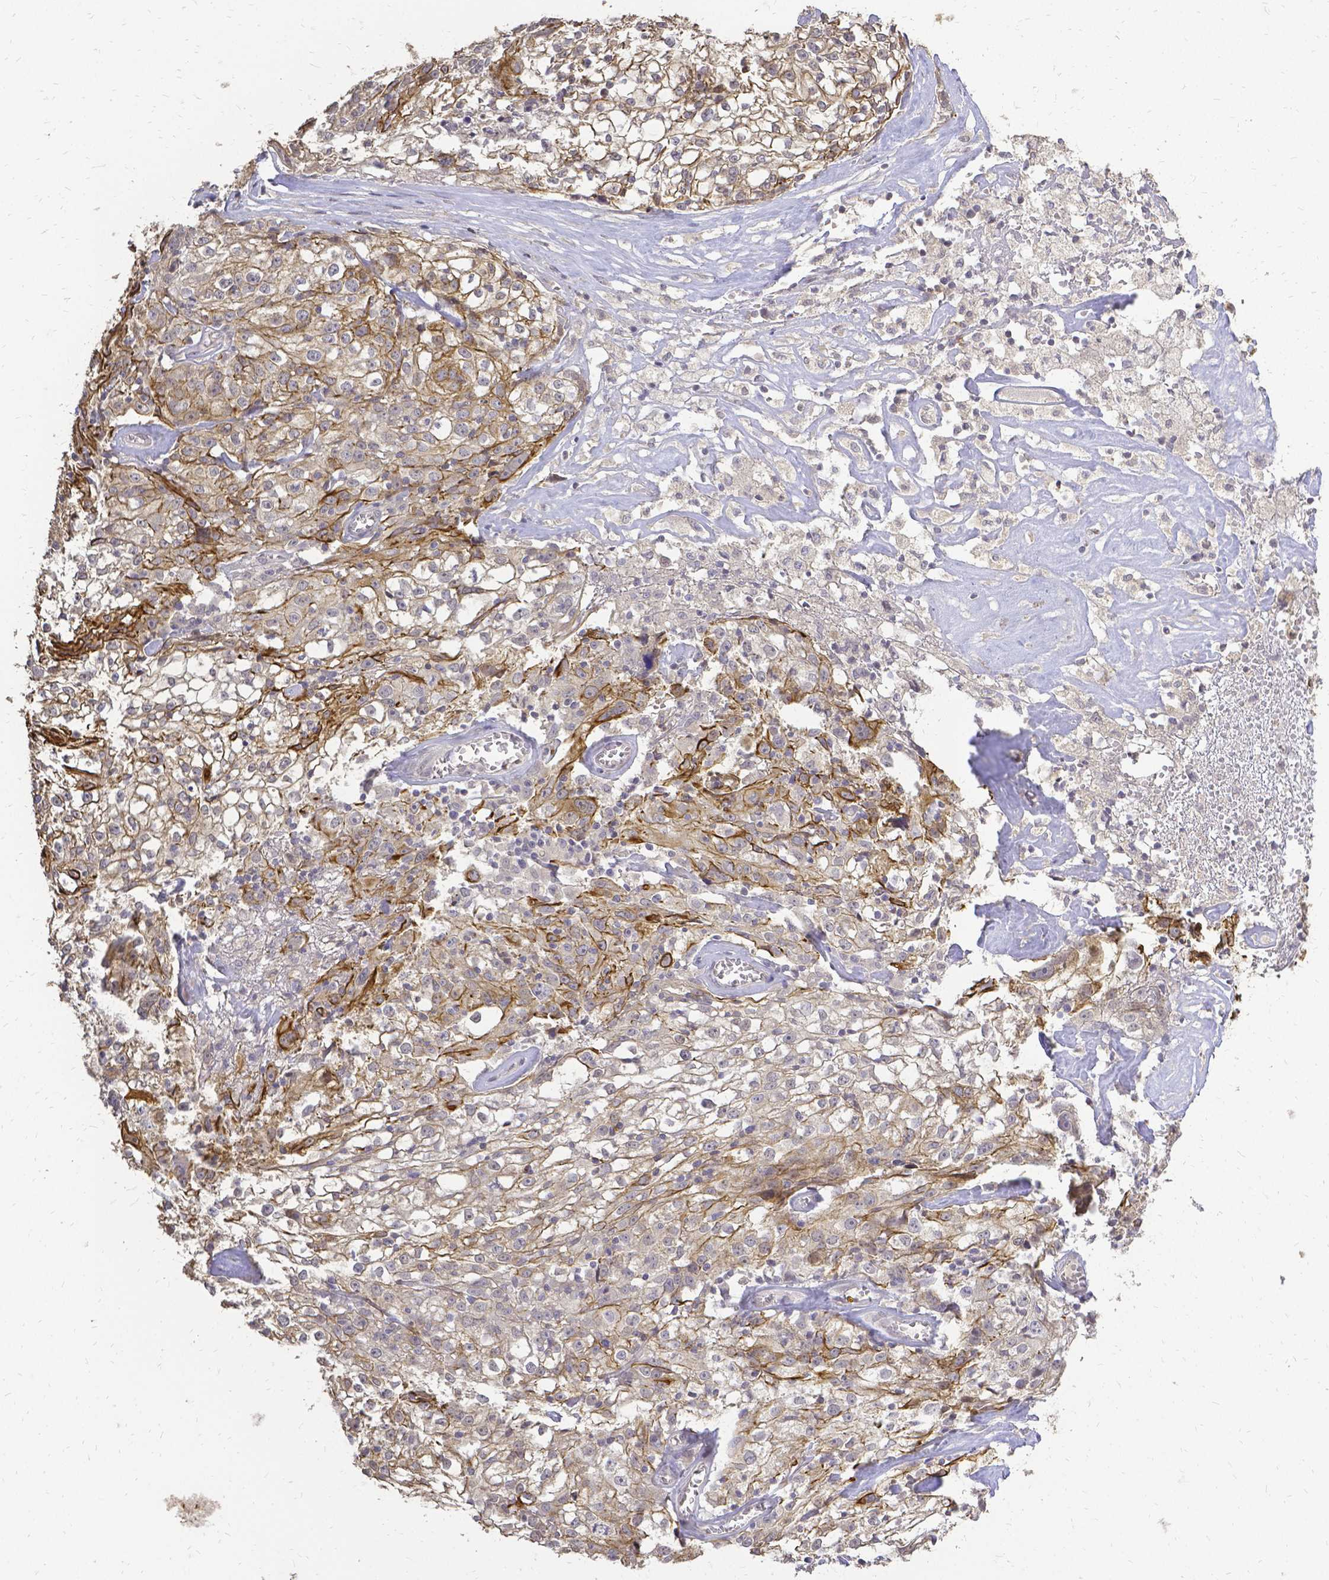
{"staining": {"intensity": "moderate", "quantity": "25%-75%", "location": "cytoplasmic/membranous"}, "tissue": "cervical cancer", "cell_type": "Tumor cells", "image_type": "cancer", "snomed": [{"axis": "morphology", "description": "Squamous cell carcinoma, NOS"}, {"axis": "topography", "description": "Cervix"}], "caption": "This is an image of IHC staining of cervical cancer (squamous cell carcinoma), which shows moderate positivity in the cytoplasmic/membranous of tumor cells.", "gene": "CIB1", "patient": {"sex": "female", "age": 85}}